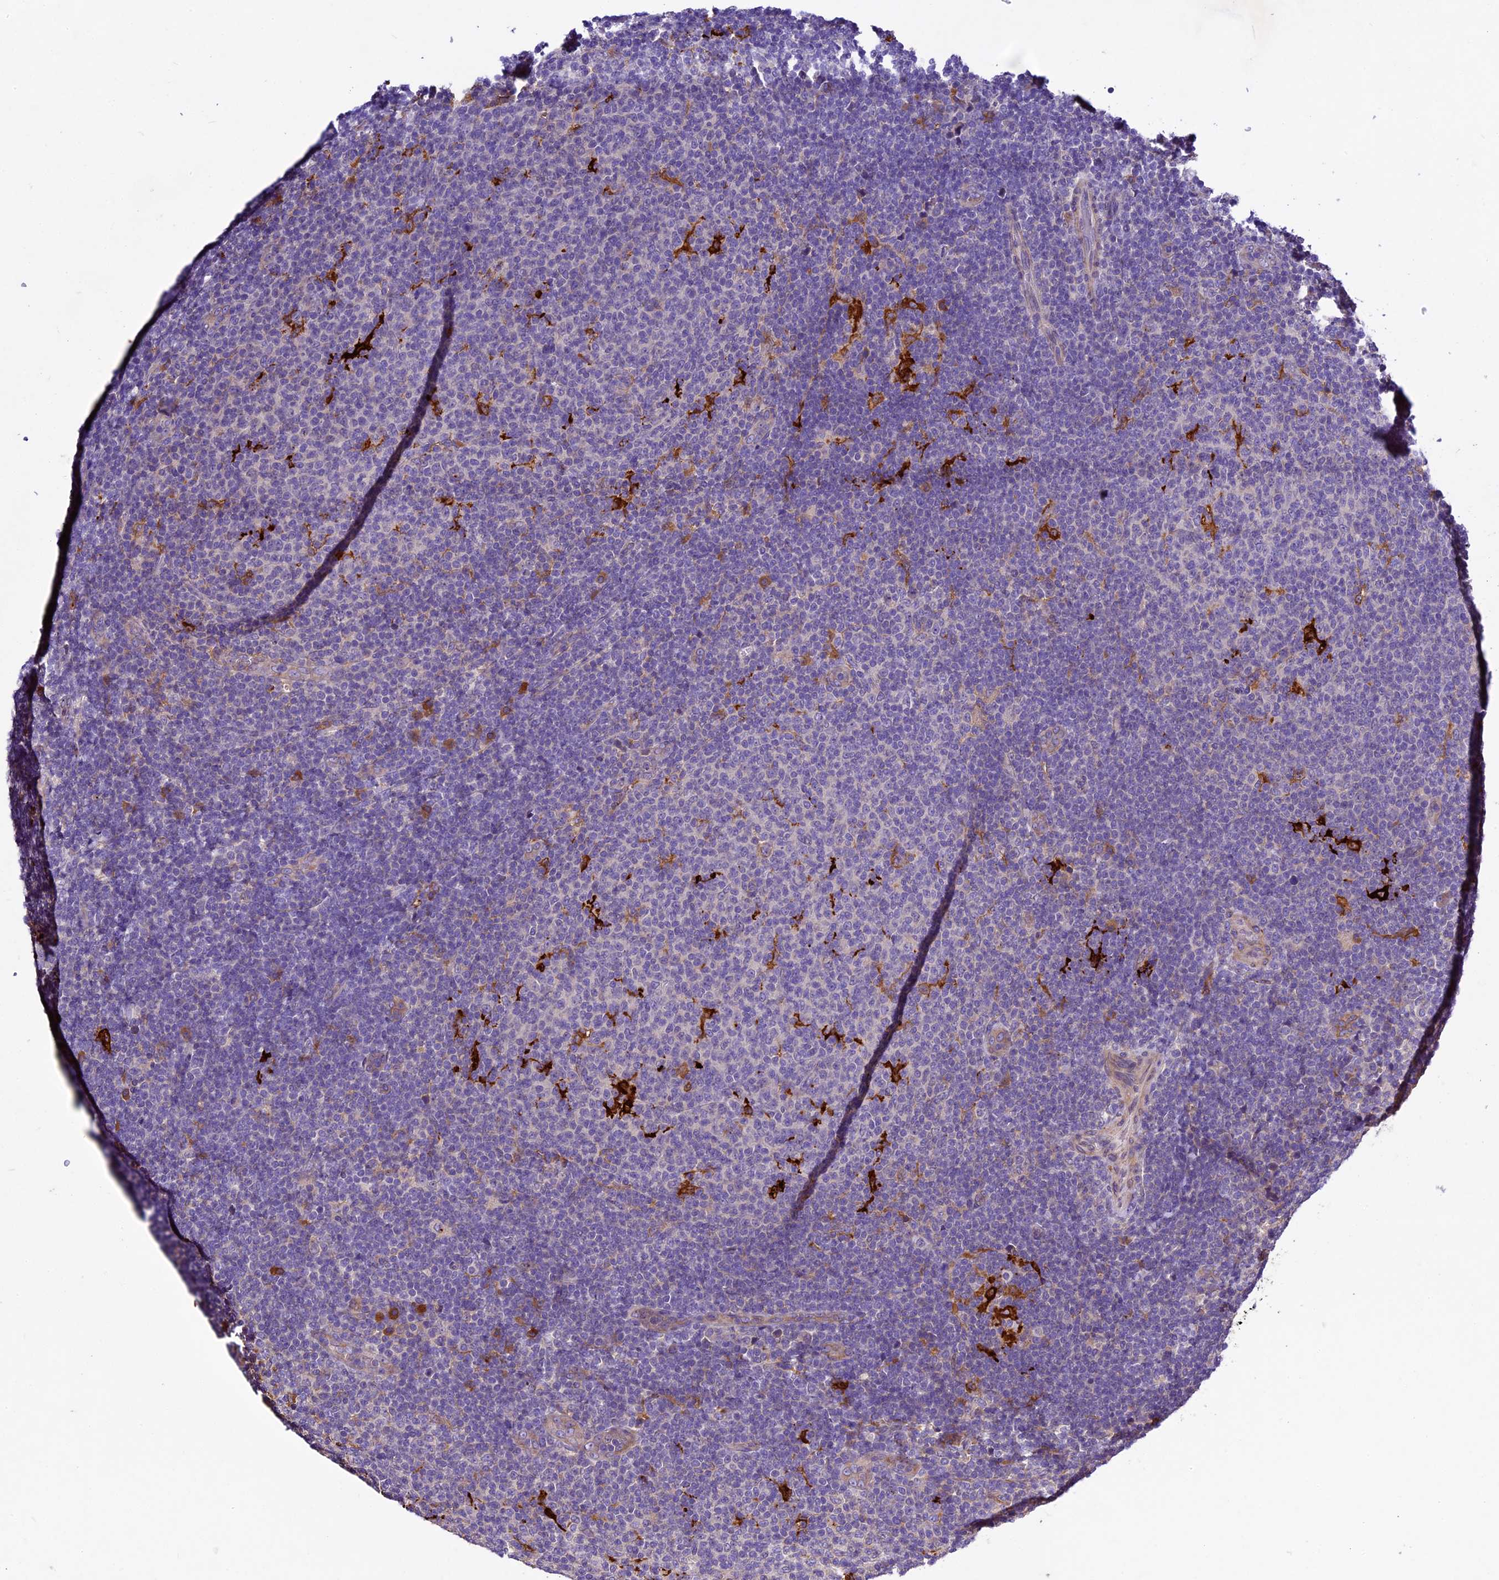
{"staining": {"intensity": "negative", "quantity": "none", "location": "none"}, "tissue": "lymphoma", "cell_type": "Tumor cells", "image_type": "cancer", "snomed": [{"axis": "morphology", "description": "Malignant lymphoma, non-Hodgkin's type, Low grade"}, {"axis": "topography", "description": "Lymph node"}], "caption": "High magnification brightfield microscopy of malignant lymphoma, non-Hodgkin's type (low-grade) stained with DAB (3,3'-diaminobenzidine) (brown) and counterstained with hematoxylin (blue): tumor cells show no significant staining.", "gene": "CILP2", "patient": {"sex": "male", "age": 66}}